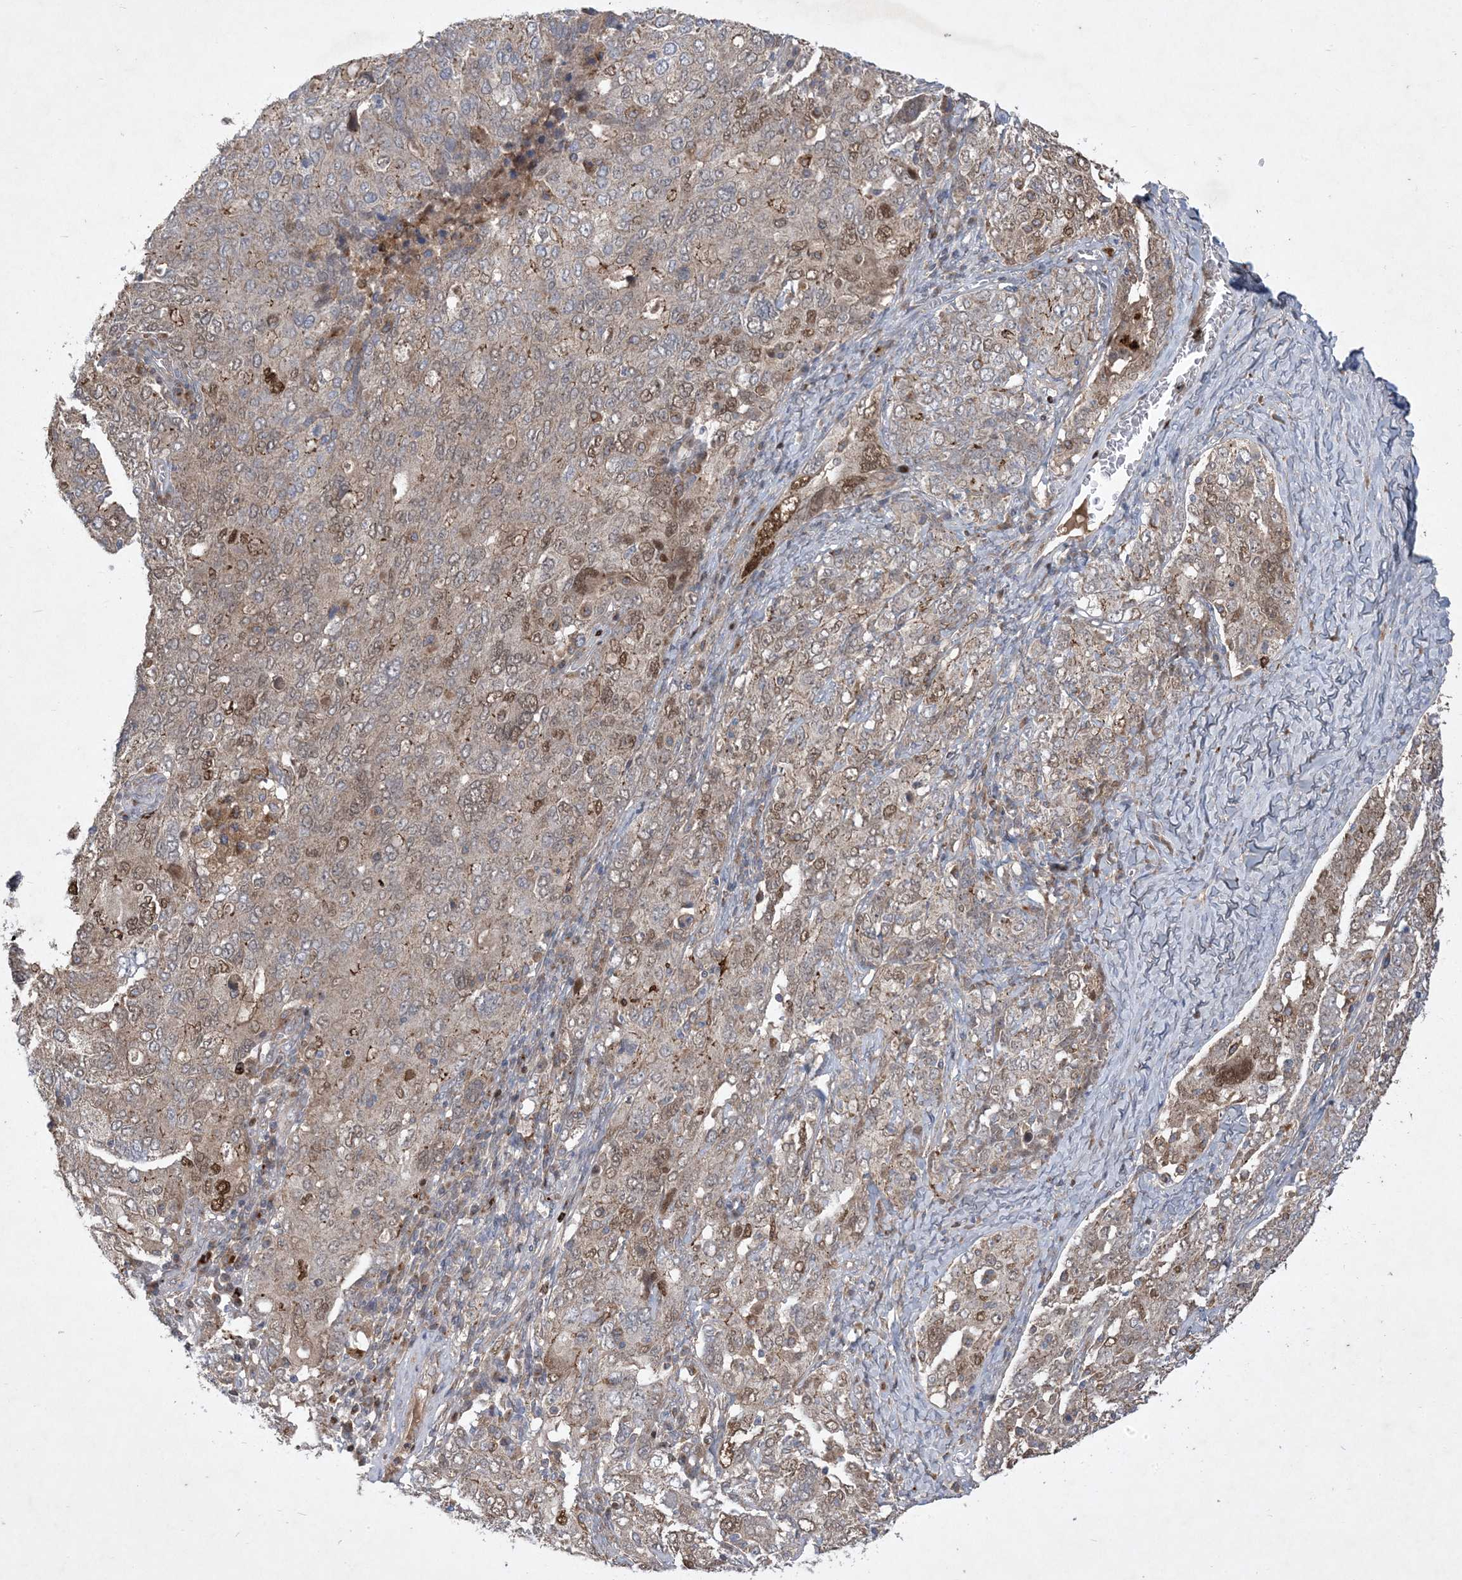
{"staining": {"intensity": "moderate", "quantity": "<25%", "location": "cytoplasmic/membranous"}, "tissue": "ovarian cancer", "cell_type": "Tumor cells", "image_type": "cancer", "snomed": [{"axis": "morphology", "description": "Carcinoma, endometroid"}, {"axis": "topography", "description": "Ovary"}], "caption": "Immunohistochemical staining of human ovarian cancer shows low levels of moderate cytoplasmic/membranous staining in approximately <25% of tumor cells.", "gene": "MASP2", "patient": {"sex": "female", "age": 62}}